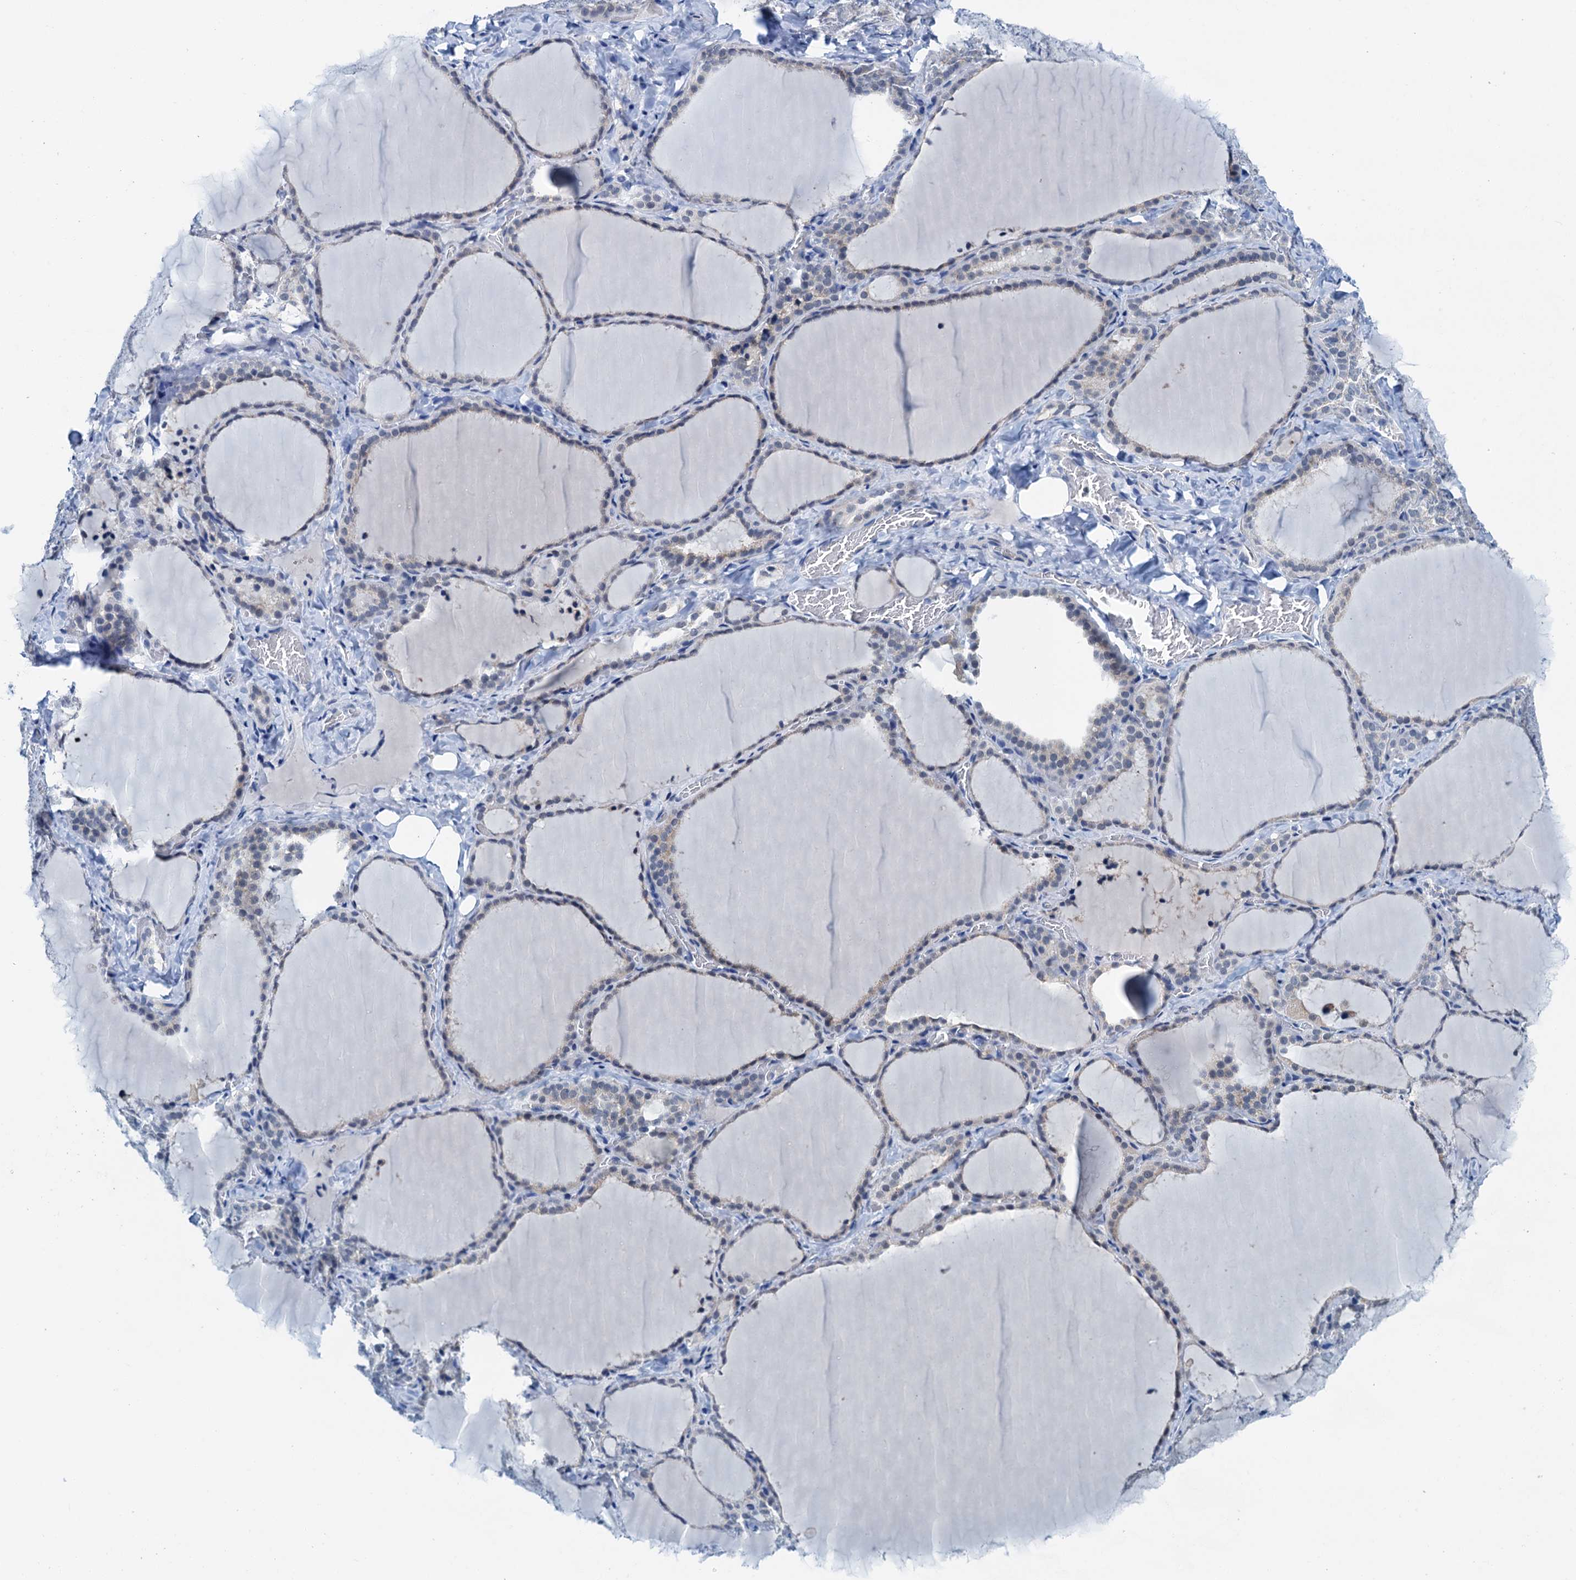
{"staining": {"intensity": "weak", "quantity": "<25%", "location": "cytoplasmic/membranous"}, "tissue": "thyroid gland", "cell_type": "Glandular cells", "image_type": "normal", "snomed": [{"axis": "morphology", "description": "Normal tissue, NOS"}, {"axis": "topography", "description": "Thyroid gland"}], "caption": "There is no significant positivity in glandular cells of thyroid gland. The staining was performed using DAB (3,3'-diaminobenzidine) to visualize the protein expression in brown, while the nuclei were stained in blue with hematoxylin (Magnification: 20x).", "gene": "SHLD1", "patient": {"sex": "female", "age": 22}}